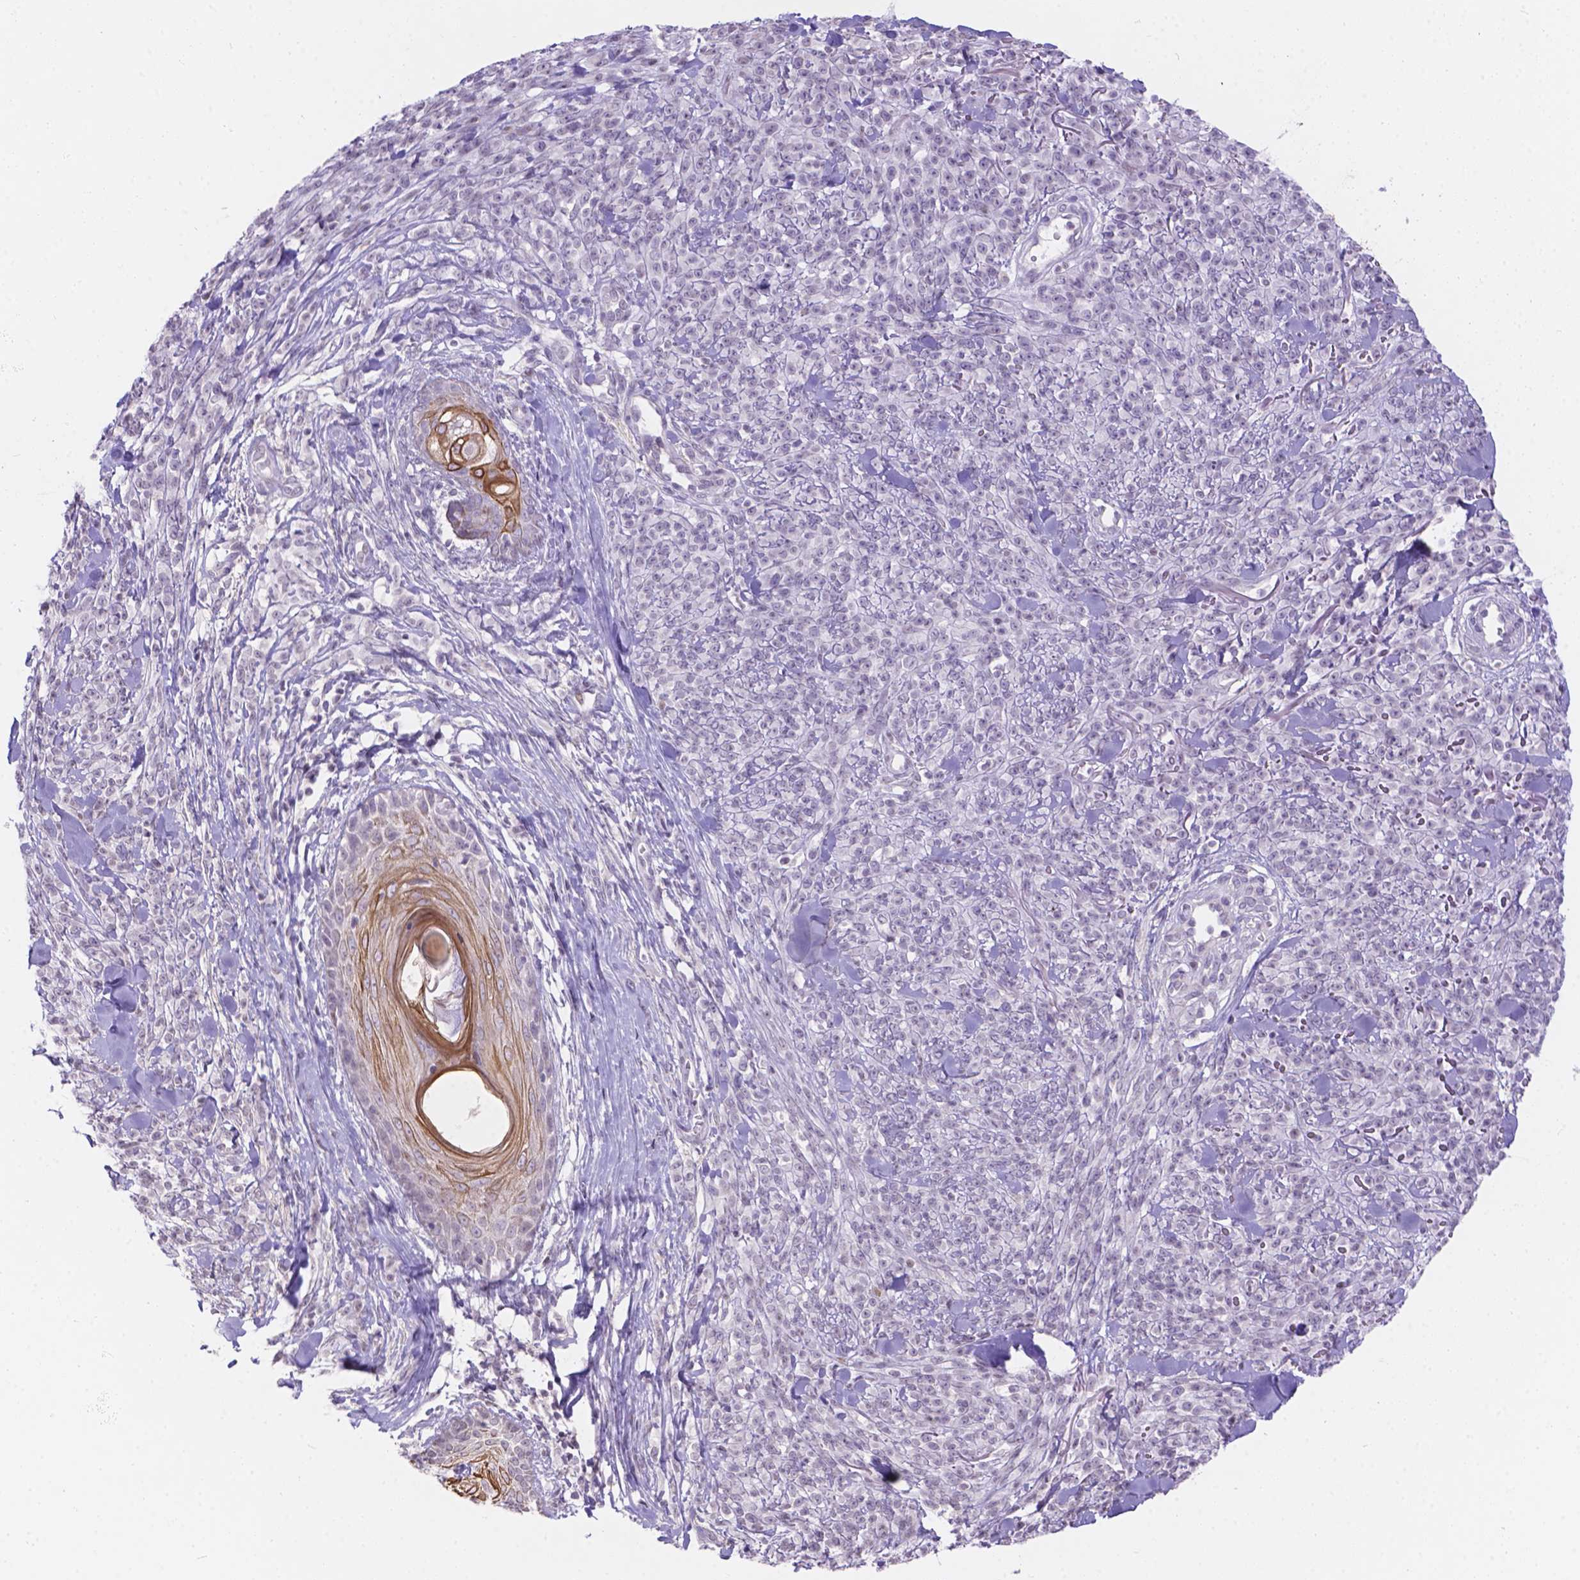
{"staining": {"intensity": "negative", "quantity": "none", "location": "none"}, "tissue": "melanoma", "cell_type": "Tumor cells", "image_type": "cancer", "snomed": [{"axis": "morphology", "description": "Malignant melanoma, NOS"}, {"axis": "topography", "description": "Skin"}, {"axis": "topography", "description": "Skin of trunk"}], "caption": "Tumor cells show no significant protein expression in melanoma.", "gene": "DMWD", "patient": {"sex": "male", "age": 74}}